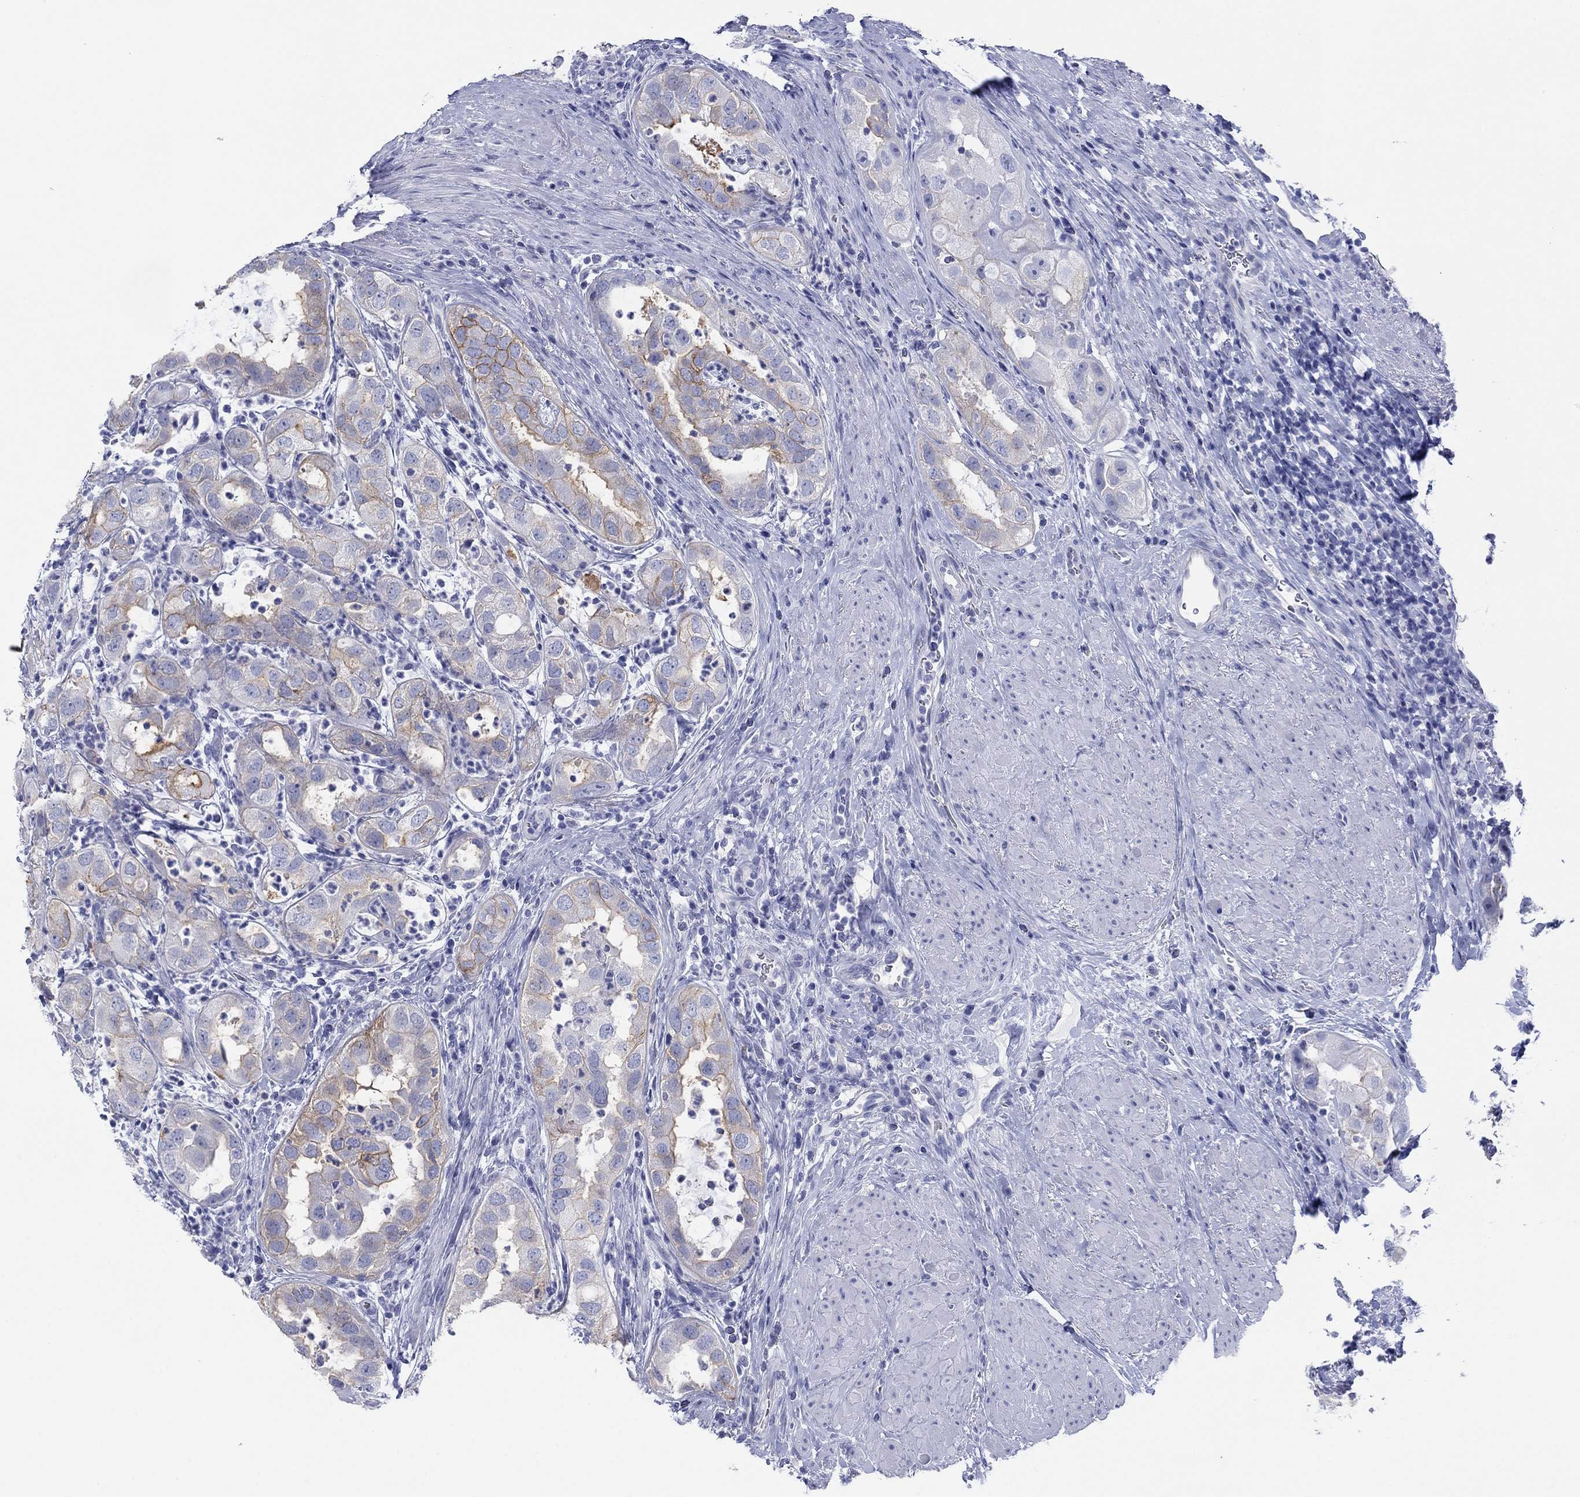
{"staining": {"intensity": "moderate", "quantity": "25%-75%", "location": "cytoplasmic/membranous"}, "tissue": "urothelial cancer", "cell_type": "Tumor cells", "image_type": "cancer", "snomed": [{"axis": "morphology", "description": "Urothelial carcinoma, High grade"}, {"axis": "topography", "description": "Urinary bladder"}], "caption": "Immunohistochemistry of high-grade urothelial carcinoma exhibits medium levels of moderate cytoplasmic/membranous staining in about 25%-75% of tumor cells.", "gene": "ATP1B1", "patient": {"sex": "female", "age": 41}}